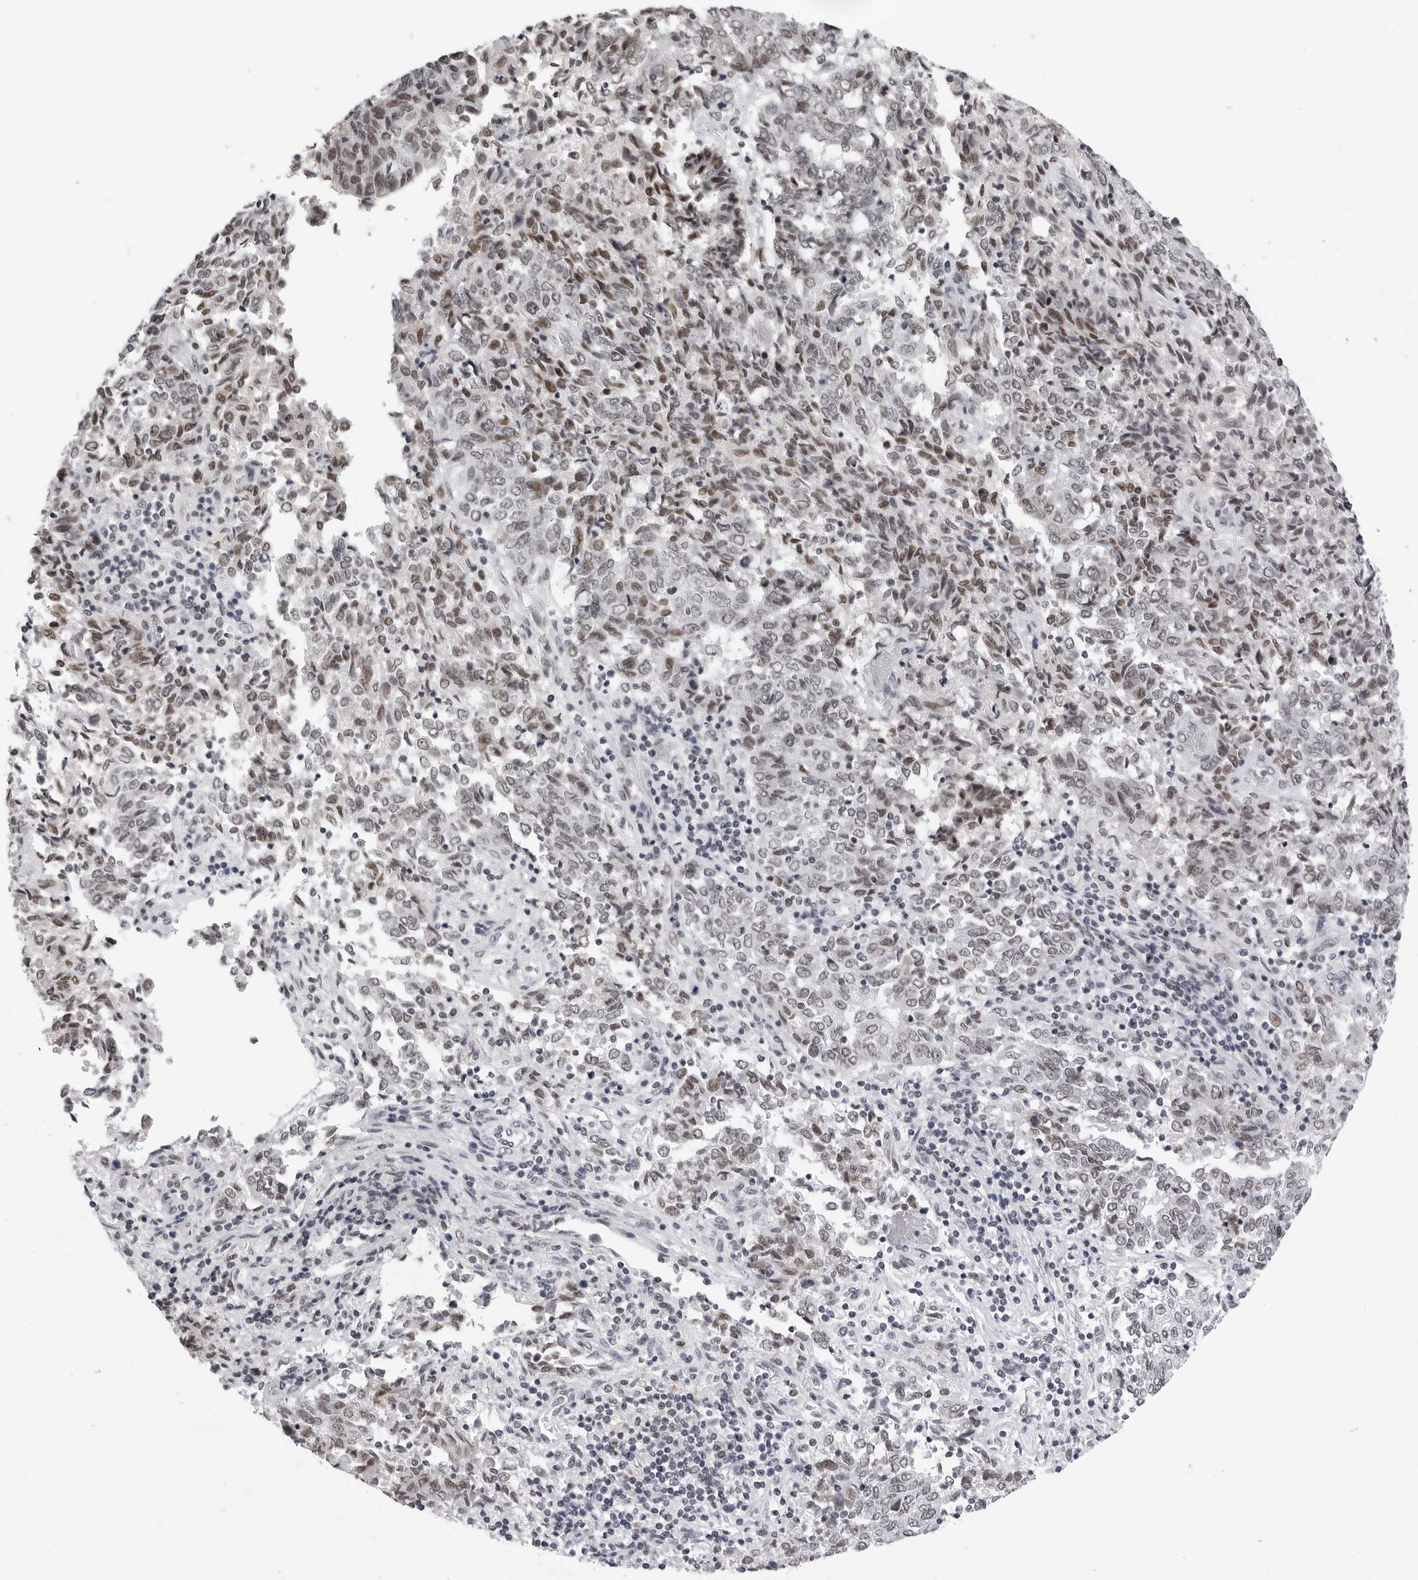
{"staining": {"intensity": "moderate", "quantity": ">75%", "location": "nuclear"}, "tissue": "endometrial cancer", "cell_type": "Tumor cells", "image_type": "cancer", "snomed": [{"axis": "morphology", "description": "Adenocarcinoma, NOS"}, {"axis": "topography", "description": "Endometrium"}], "caption": "Immunohistochemical staining of endometrial cancer (adenocarcinoma) shows medium levels of moderate nuclear protein expression in approximately >75% of tumor cells. (DAB (3,3'-diaminobenzidine) IHC with brightfield microscopy, high magnification).", "gene": "SF3B4", "patient": {"sex": "female", "age": 80}}